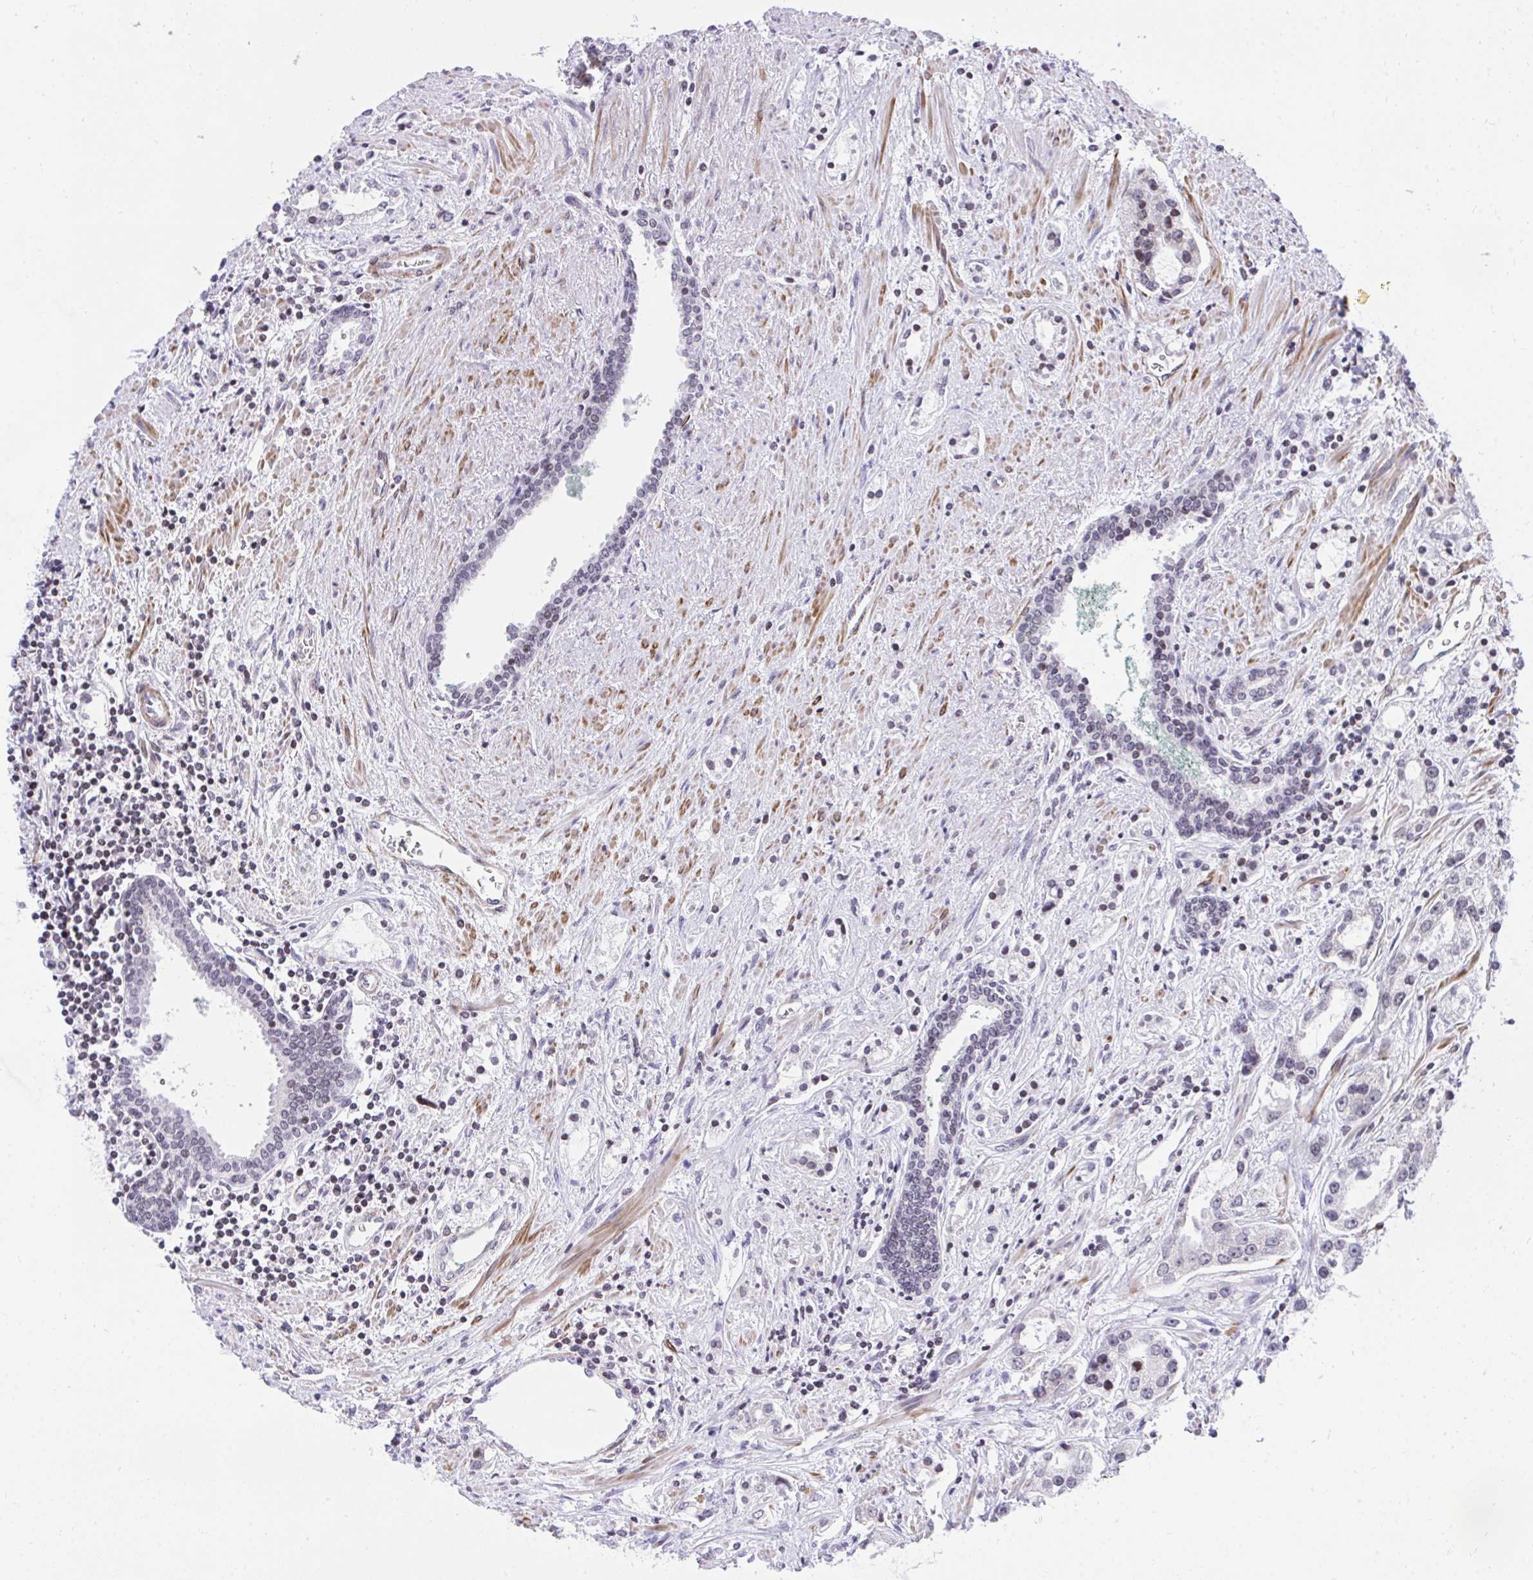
{"staining": {"intensity": "negative", "quantity": "none", "location": "none"}, "tissue": "prostate cancer", "cell_type": "Tumor cells", "image_type": "cancer", "snomed": [{"axis": "morphology", "description": "Adenocarcinoma, Medium grade"}, {"axis": "topography", "description": "Prostate"}], "caption": "Prostate adenocarcinoma (medium-grade) was stained to show a protein in brown. There is no significant expression in tumor cells. (IHC, brightfield microscopy, high magnification).", "gene": "KCNN4", "patient": {"sex": "male", "age": 57}}